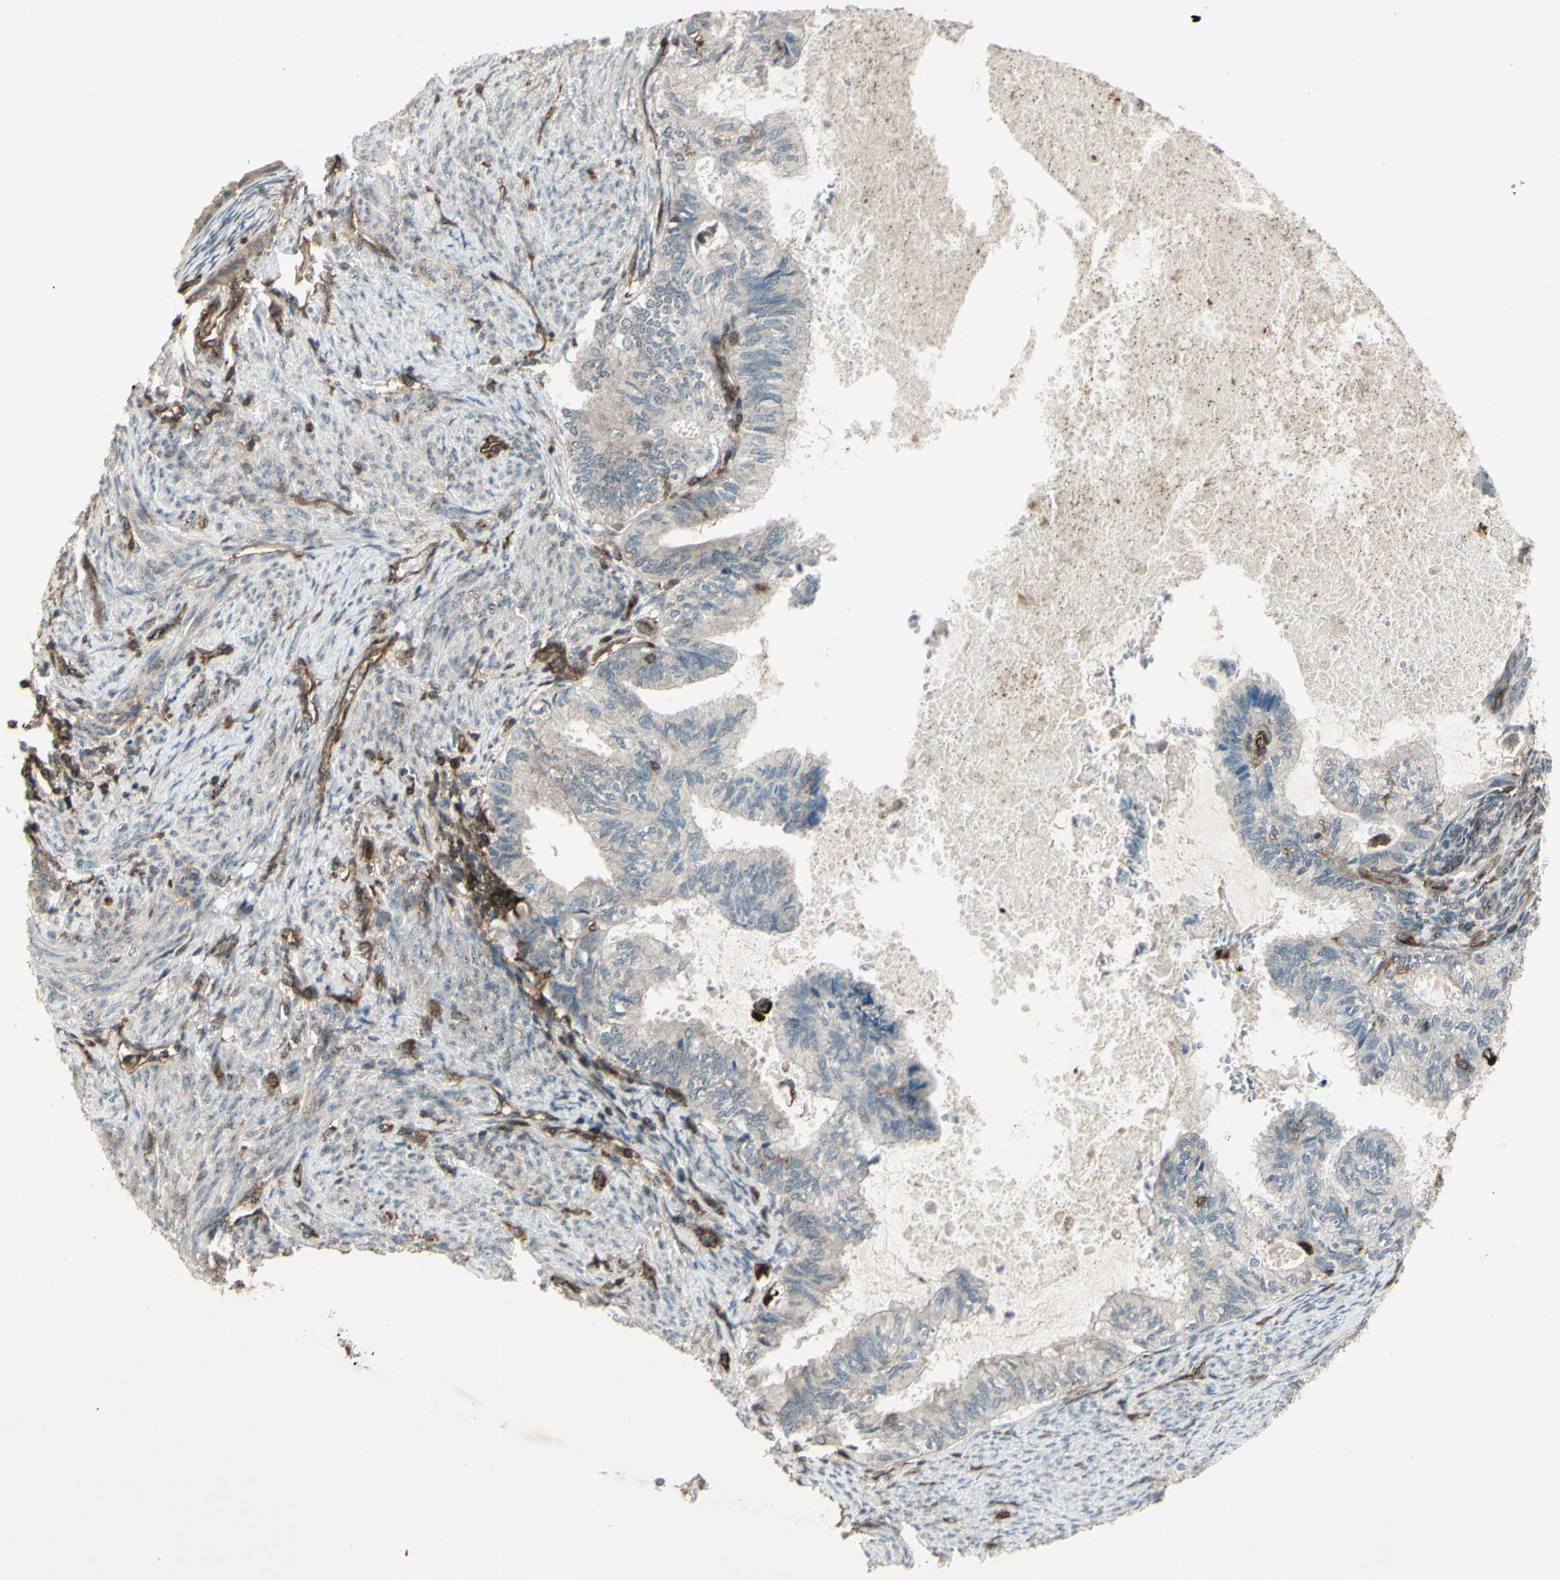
{"staining": {"intensity": "weak", "quantity": "<25%", "location": "cytoplasmic/membranous"}, "tissue": "cervical cancer", "cell_type": "Tumor cells", "image_type": "cancer", "snomed": [{"axis": "morphology", "description": "Normal tissue, NOS"}, {"axis": "morphology", "description": "Adenocarcinoma, NOS"}, {"axis": "topography", "description": "Cervix"}, {"axis": "topography", "description": "Endometrium"}], "caption": "High power microscopy micrograph of an immunohistochemistry (IHC) micrograph of cervical cancer, revealing no significant positivity in tumor cells. (Immunohistochemistry, brightfield microscopy, high magnification).", "gene": "FXYD5", "patient": {"sex": "female", "age": 86}}